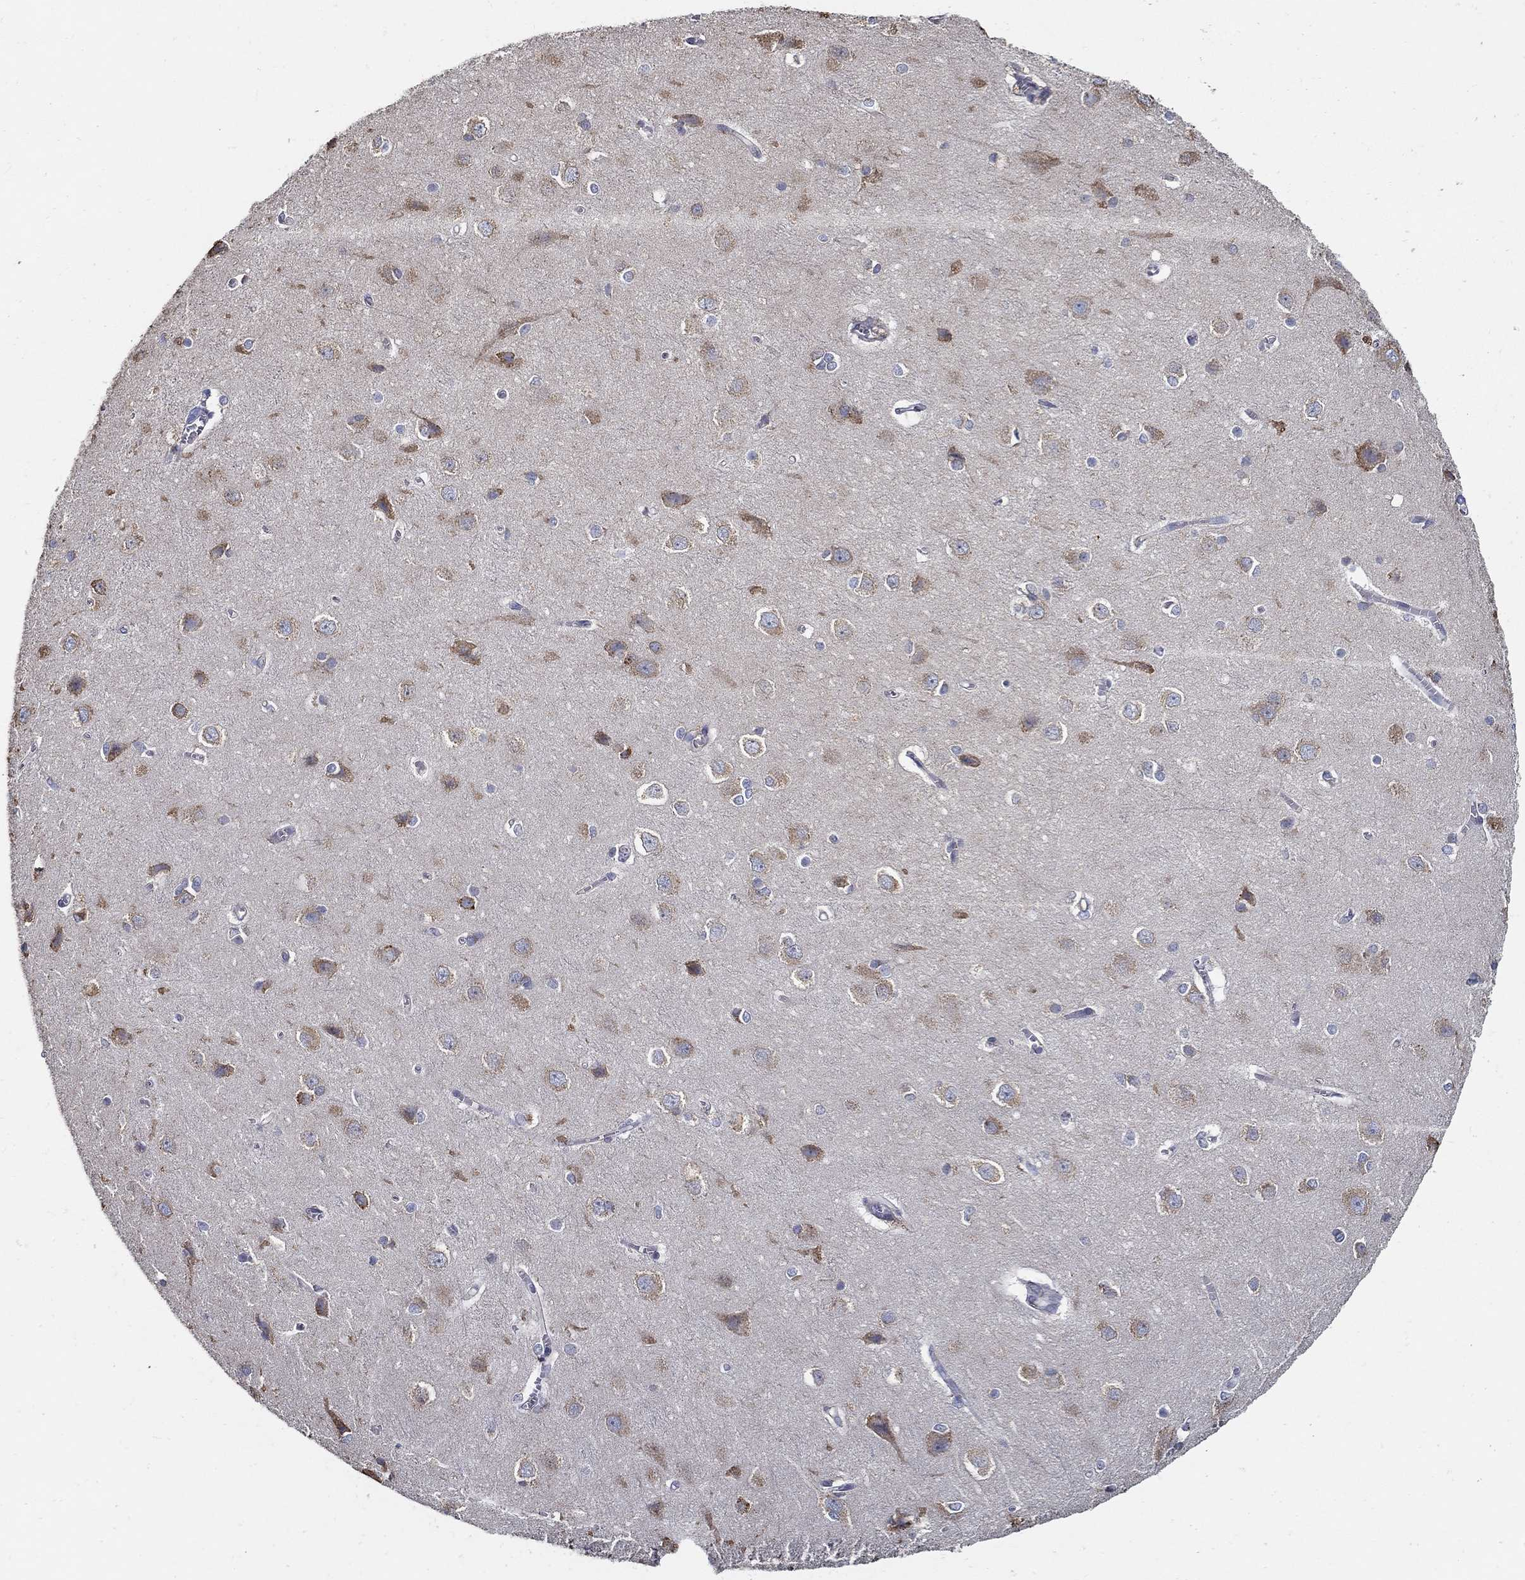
{"staining": {"intensity": "negative", "quantity": "none", "location": "none"}, "tissue": "cerebral cortex", "cell_type": "Endothelial cells", "image_type": "normal", "snomed": [{"axis": "morphology", "description": "Normal tissue, NOS"}, {"axis": "topography", "description": "Cerebral cortex"}], "caption": "Immunohistochemistry (IHC) micrograph of normal cerebral cortex: human cerebral cortex stained with DAB (3,3'-diaminobenzidine) shows no significant protein expression in endothelial cells. (DAB (3,3'-diaminobenzidine) immunohistochemistry with hematoxylin counter stain).", "gene": "EMILIN3", "patient": {"sex": "male", "age": 37}}